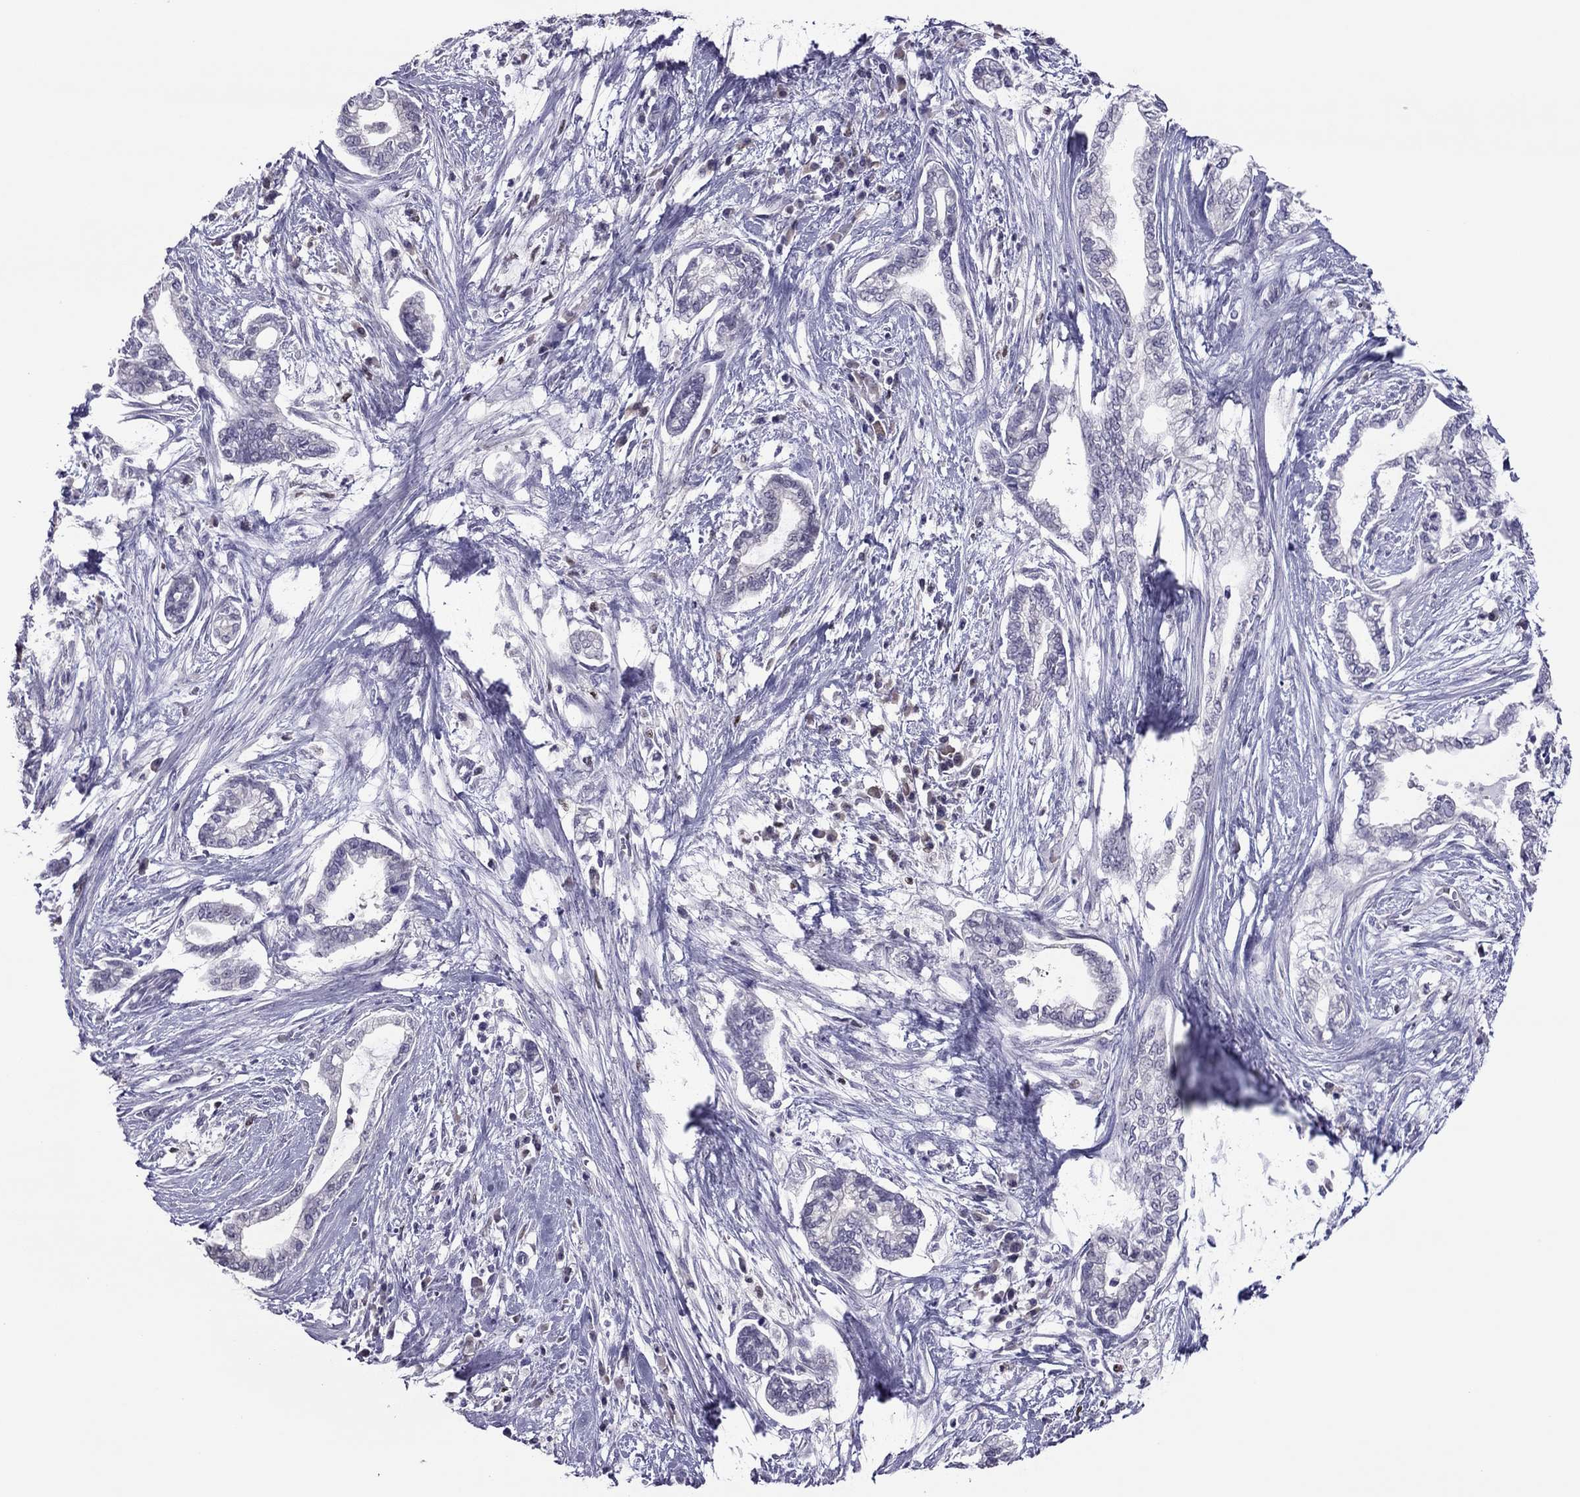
{"staining": {"intensity": "negative", "quantity": "none", "location": "none"}, "tissue": "cervical cancer", "cell_type": "Tumor cells", "image_type": "cancer", "snomed": [{"axis": "morphology", "description": "Adenocarcinoma, NOS"}, {"axis": "topography", "description": "Cervix"}], "caption": "An image of human adenocarcinoma (cervical) is negative for staining in tumor cells. (Brightfield microscopy of DAB immunohistochemistry at high magnification).", "gene": "SPINT3", "patient": {"sex": "female", "age": 62}}